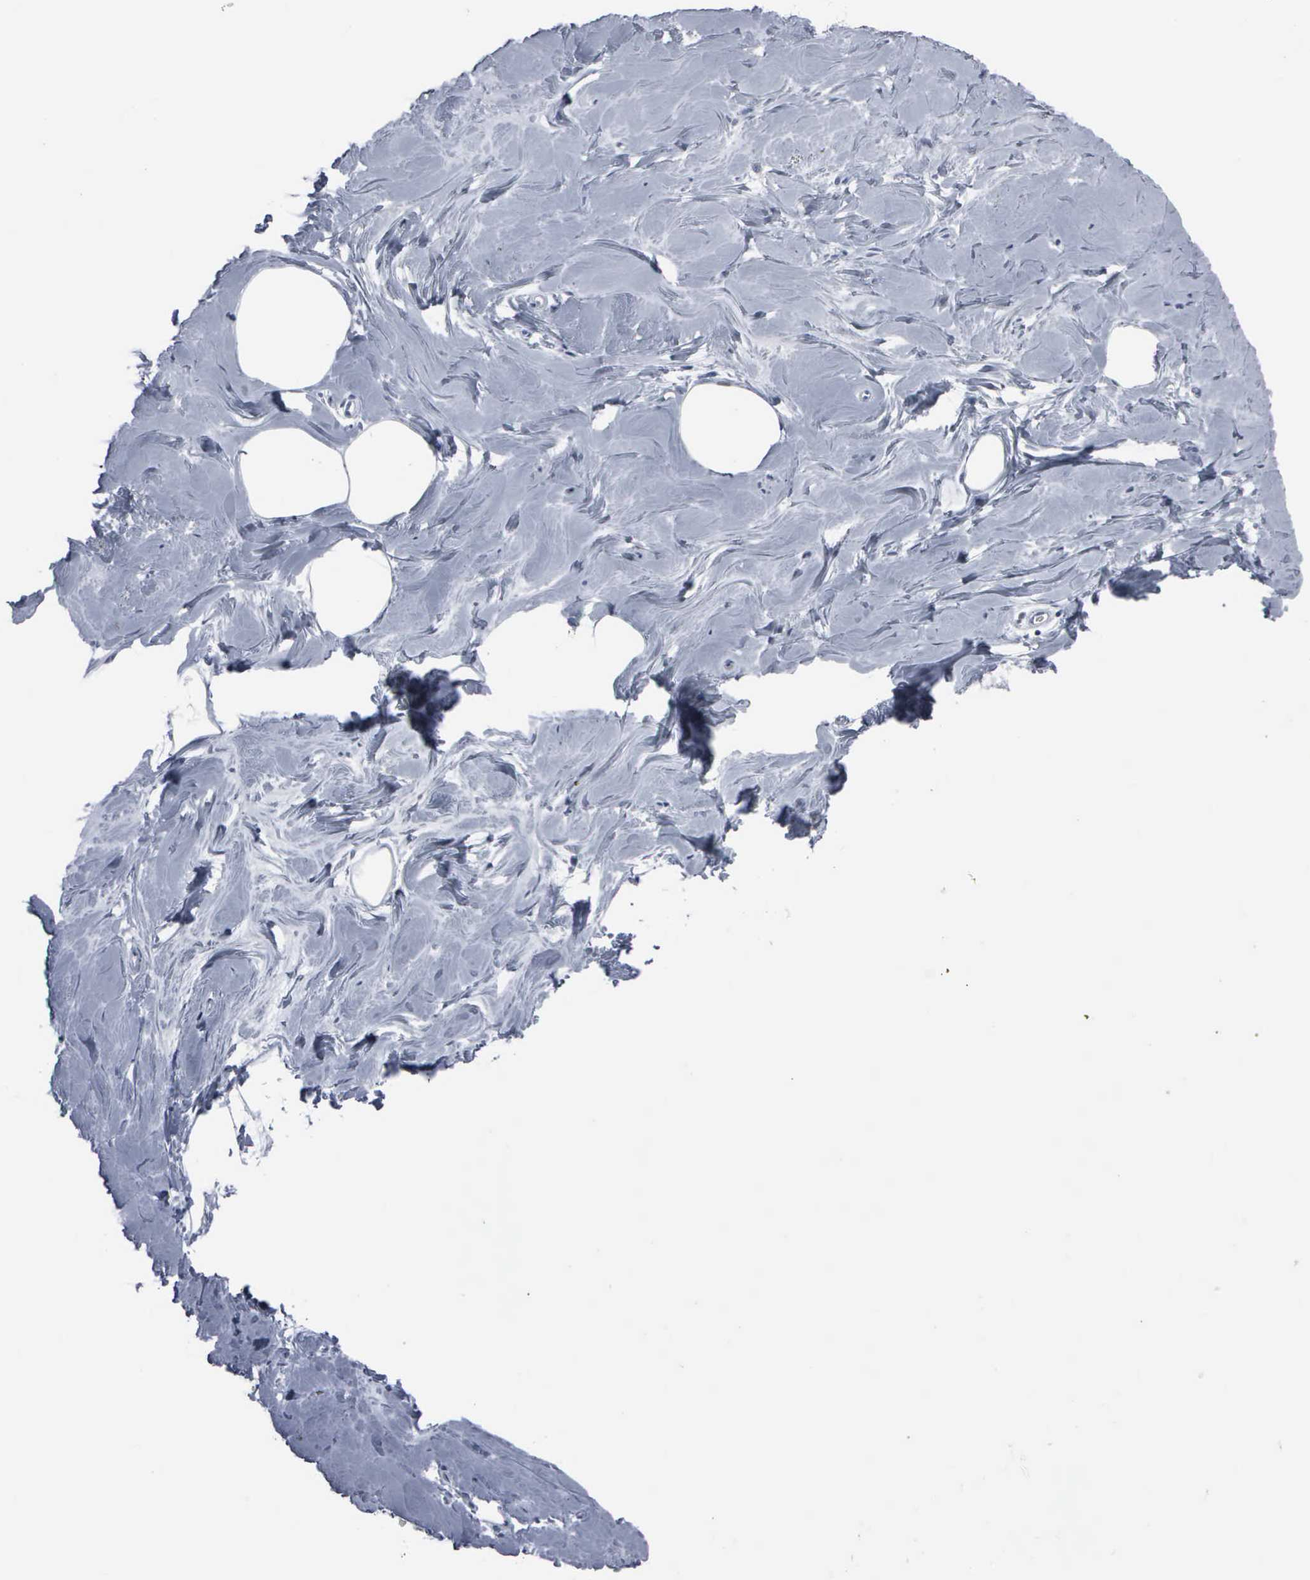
{"staining": {"intensity": "negative", "quantity": "none", "location": "none"}, "tissue": "breast", "cell_type": "Adipocytes", "image_type": "normal", "snomed": [{"axis": "morphology", "description": "Normal tissue, NOS"}, {"axis": "topography", "description": "Breast"}], "caption": "The IHC photomicrograph has no significant expression in adipocytes of breast. (DAB immunohistochemistry with hematoxylin counter stain).", "gene": "CCND3", "patient": {"sex": "female", "age": 44}}